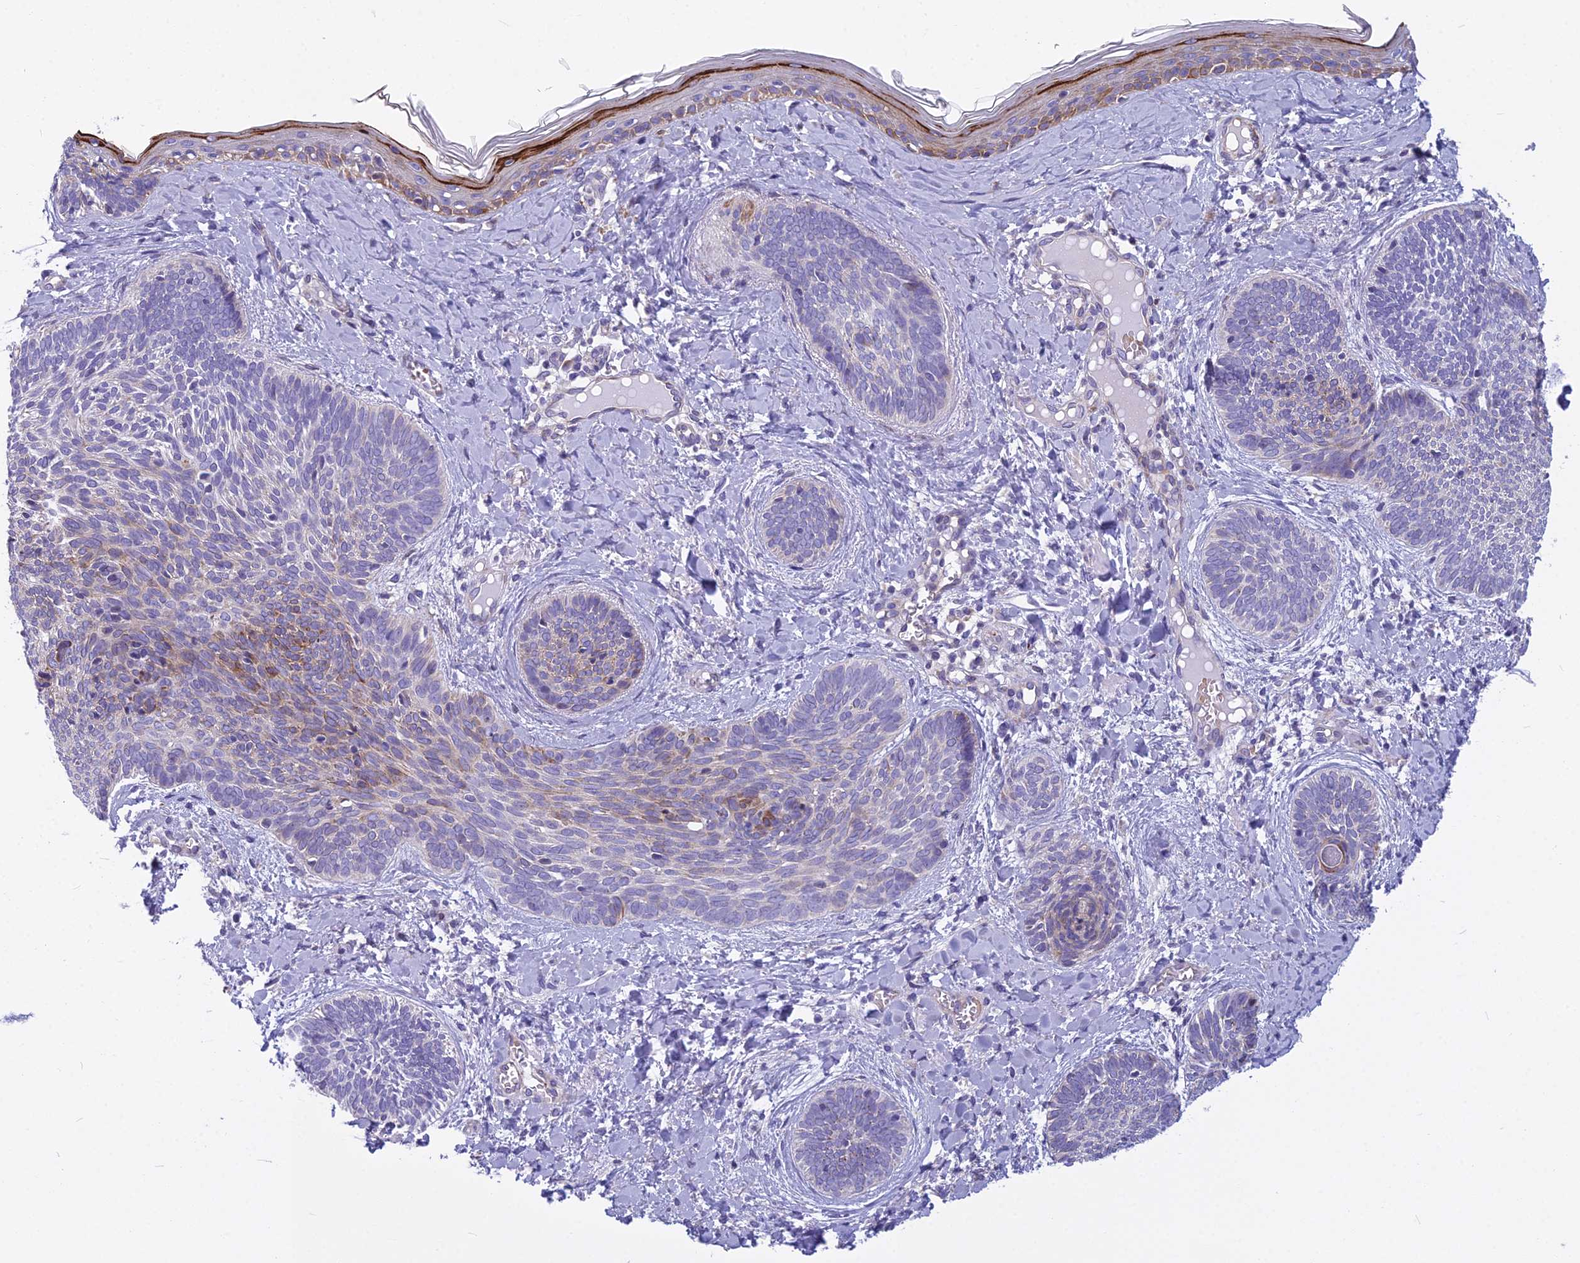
{"staining": {"intensity": "moderate", "quantity": "<25%", "location": "cytoplasmic/membranous"}, "tissue": "skin cancer", "cell_type": "Tumor cells", "image_type": "cancer", "snomed": [{"axis": "morphology", "description": "Basal cell carcinoma"}, {"axis": "topography", "description": "Skin"}], "caption": "Human skin cancer stained for a protein (brown) reveals moderate cytoplasmic/membranous positive expression in about <25% of tumor cells.", "gene": "PCDHB14", "patient": {"sex": "female", "age": 81}}